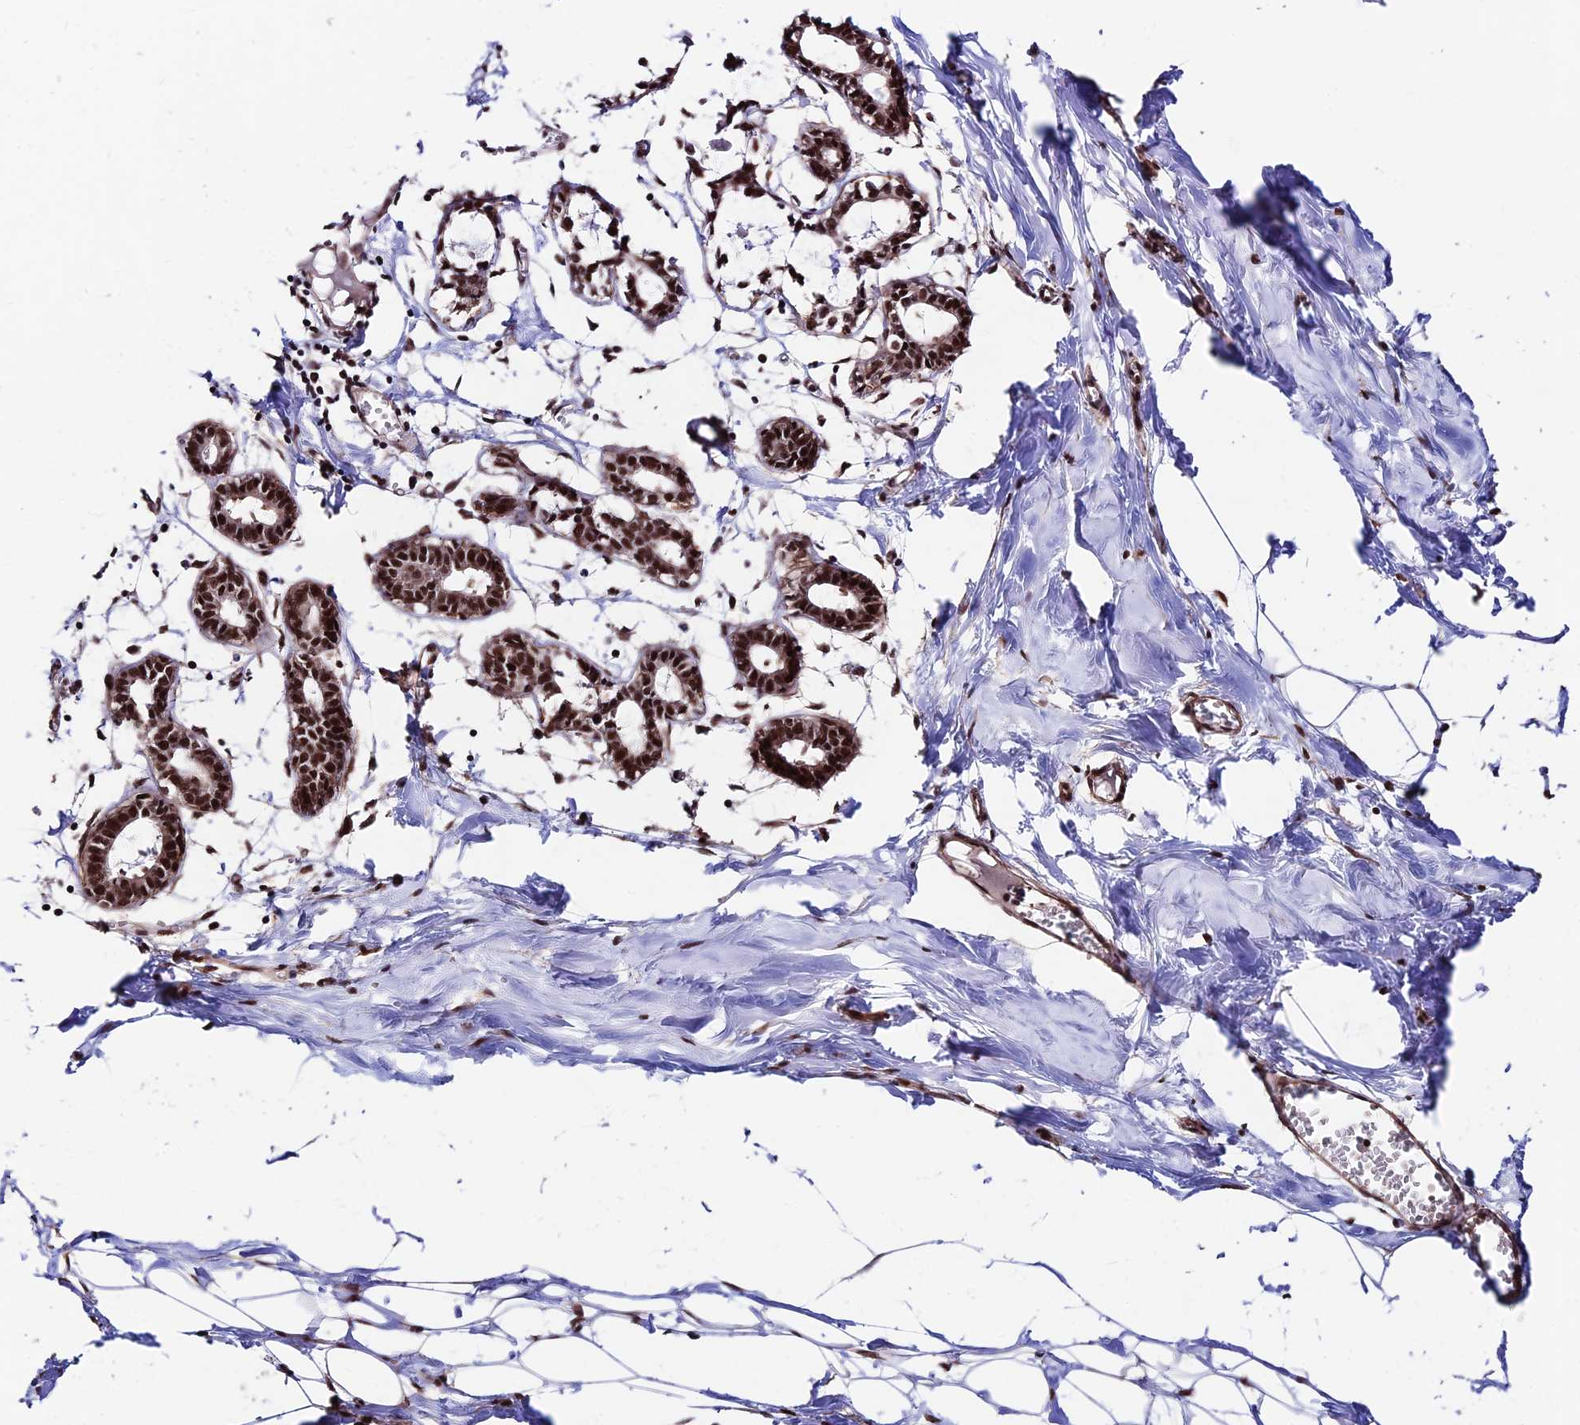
{"staining": {"intensity": "moderate", "quantity": ">75%", "location": "nuclear"}, "tissue": "breast", "cell_type": "Adipocytes", "image_type": "normal", "snomed": [{"axis": "morphology", "description": "Normal tissue, NOS"}, {"axis": "topography", "description": "Breast"}], "caption": "This is a photomicrograph of immunohistochemistry staining of unremarkable breast, which shows moderate positivity in the nuclear of adipocytes.", "gene": "RBM42", "patient": {"sex": "female", "age": 27}}